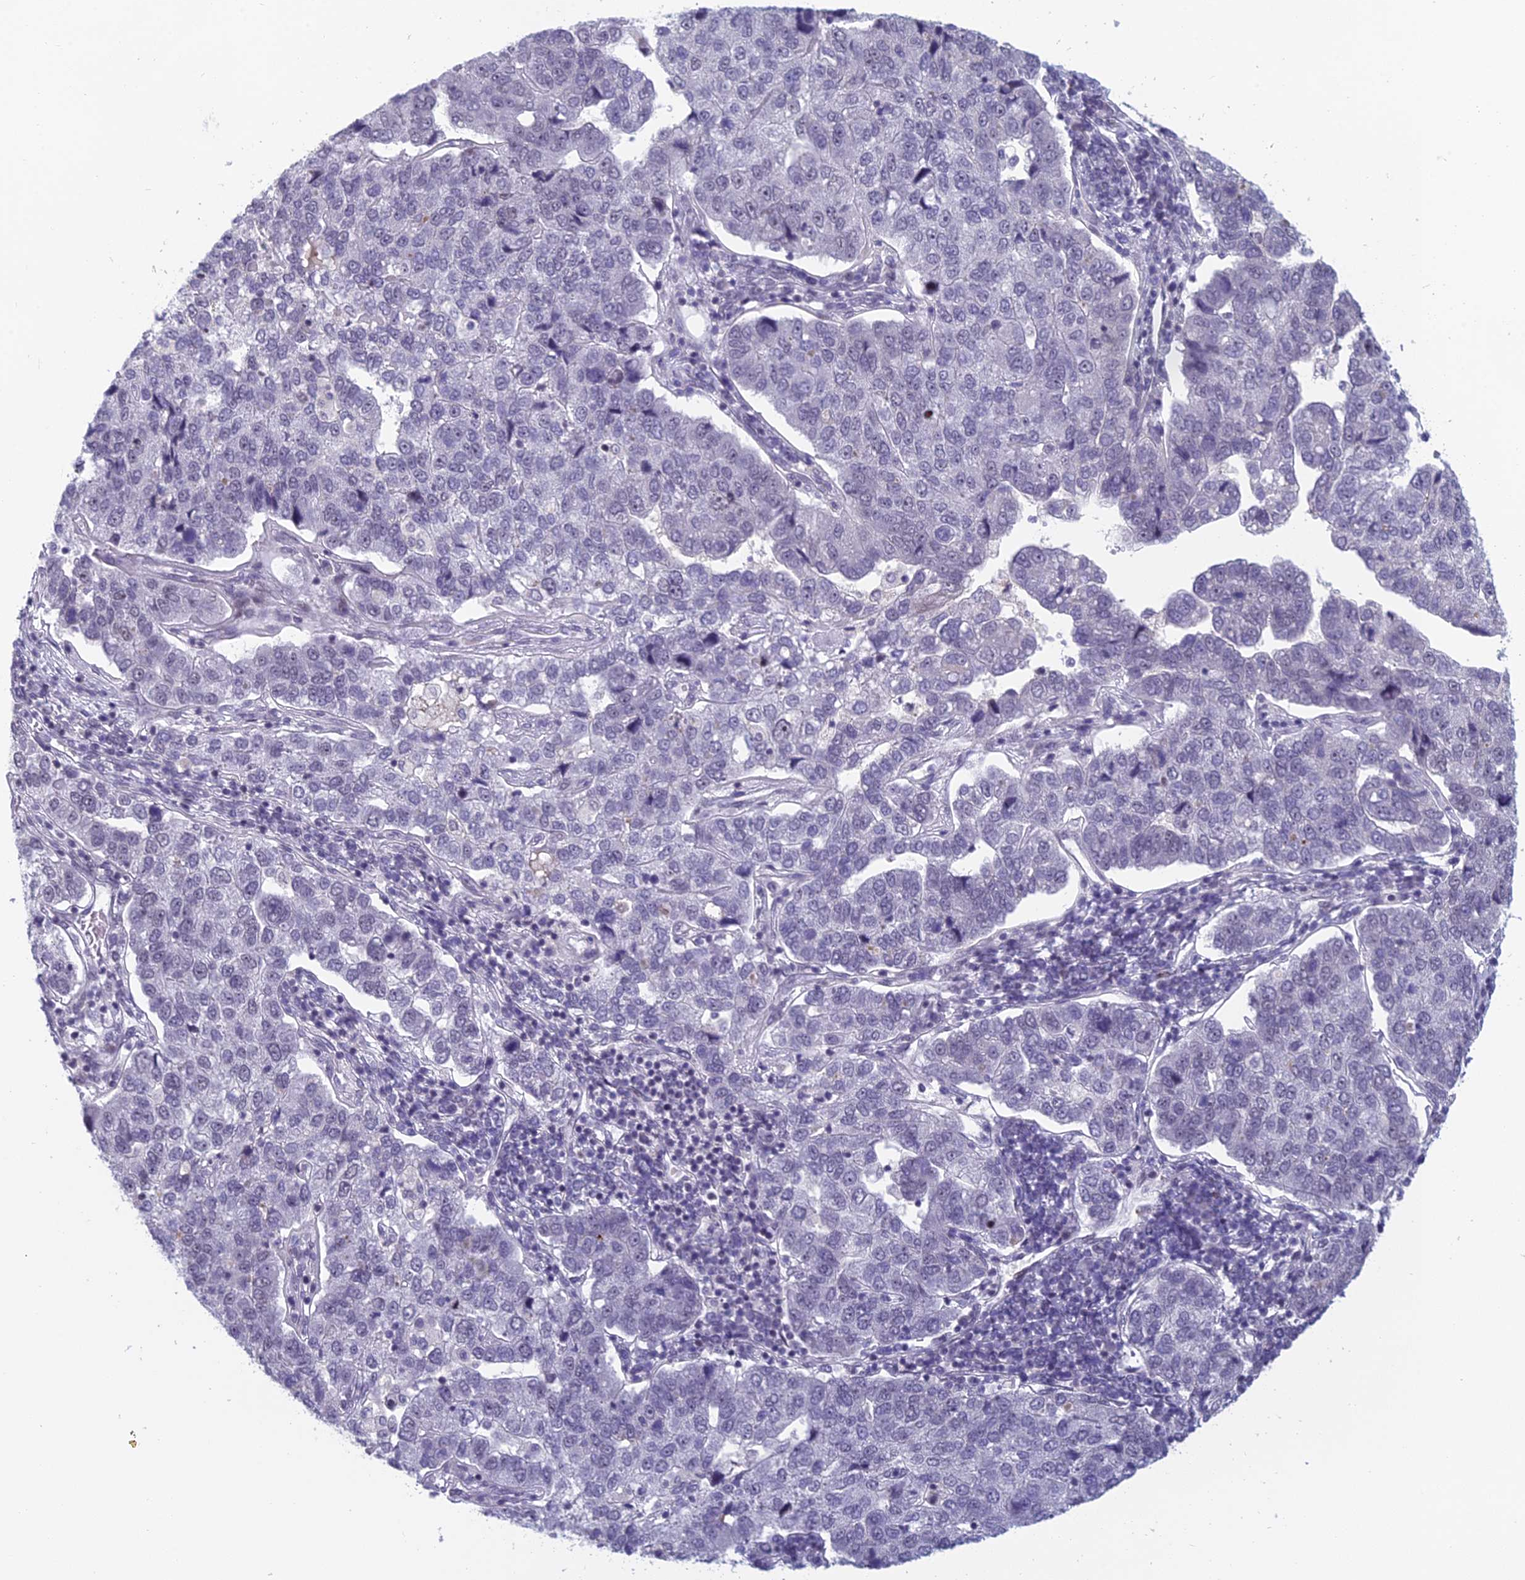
{"staining": {"intensity": "negative", "quantity": "none", "location": "none"}, "tissue": "pancreatic cancer", "cell_type": "Tumor cells", "image_type": "cancer", "snomed": [{"axis": "morphology", "description": "Adenocarcinoma, NOS"}, {"axis": "topography", "description": "Pancreas"}], "caption": "Pancreatic adenocarcinoma was stained to show a protein in brown. There is no significant positivity in tumor cells.", "gene": "RGS17", "patient": {"sex": "female", "age": 61}}